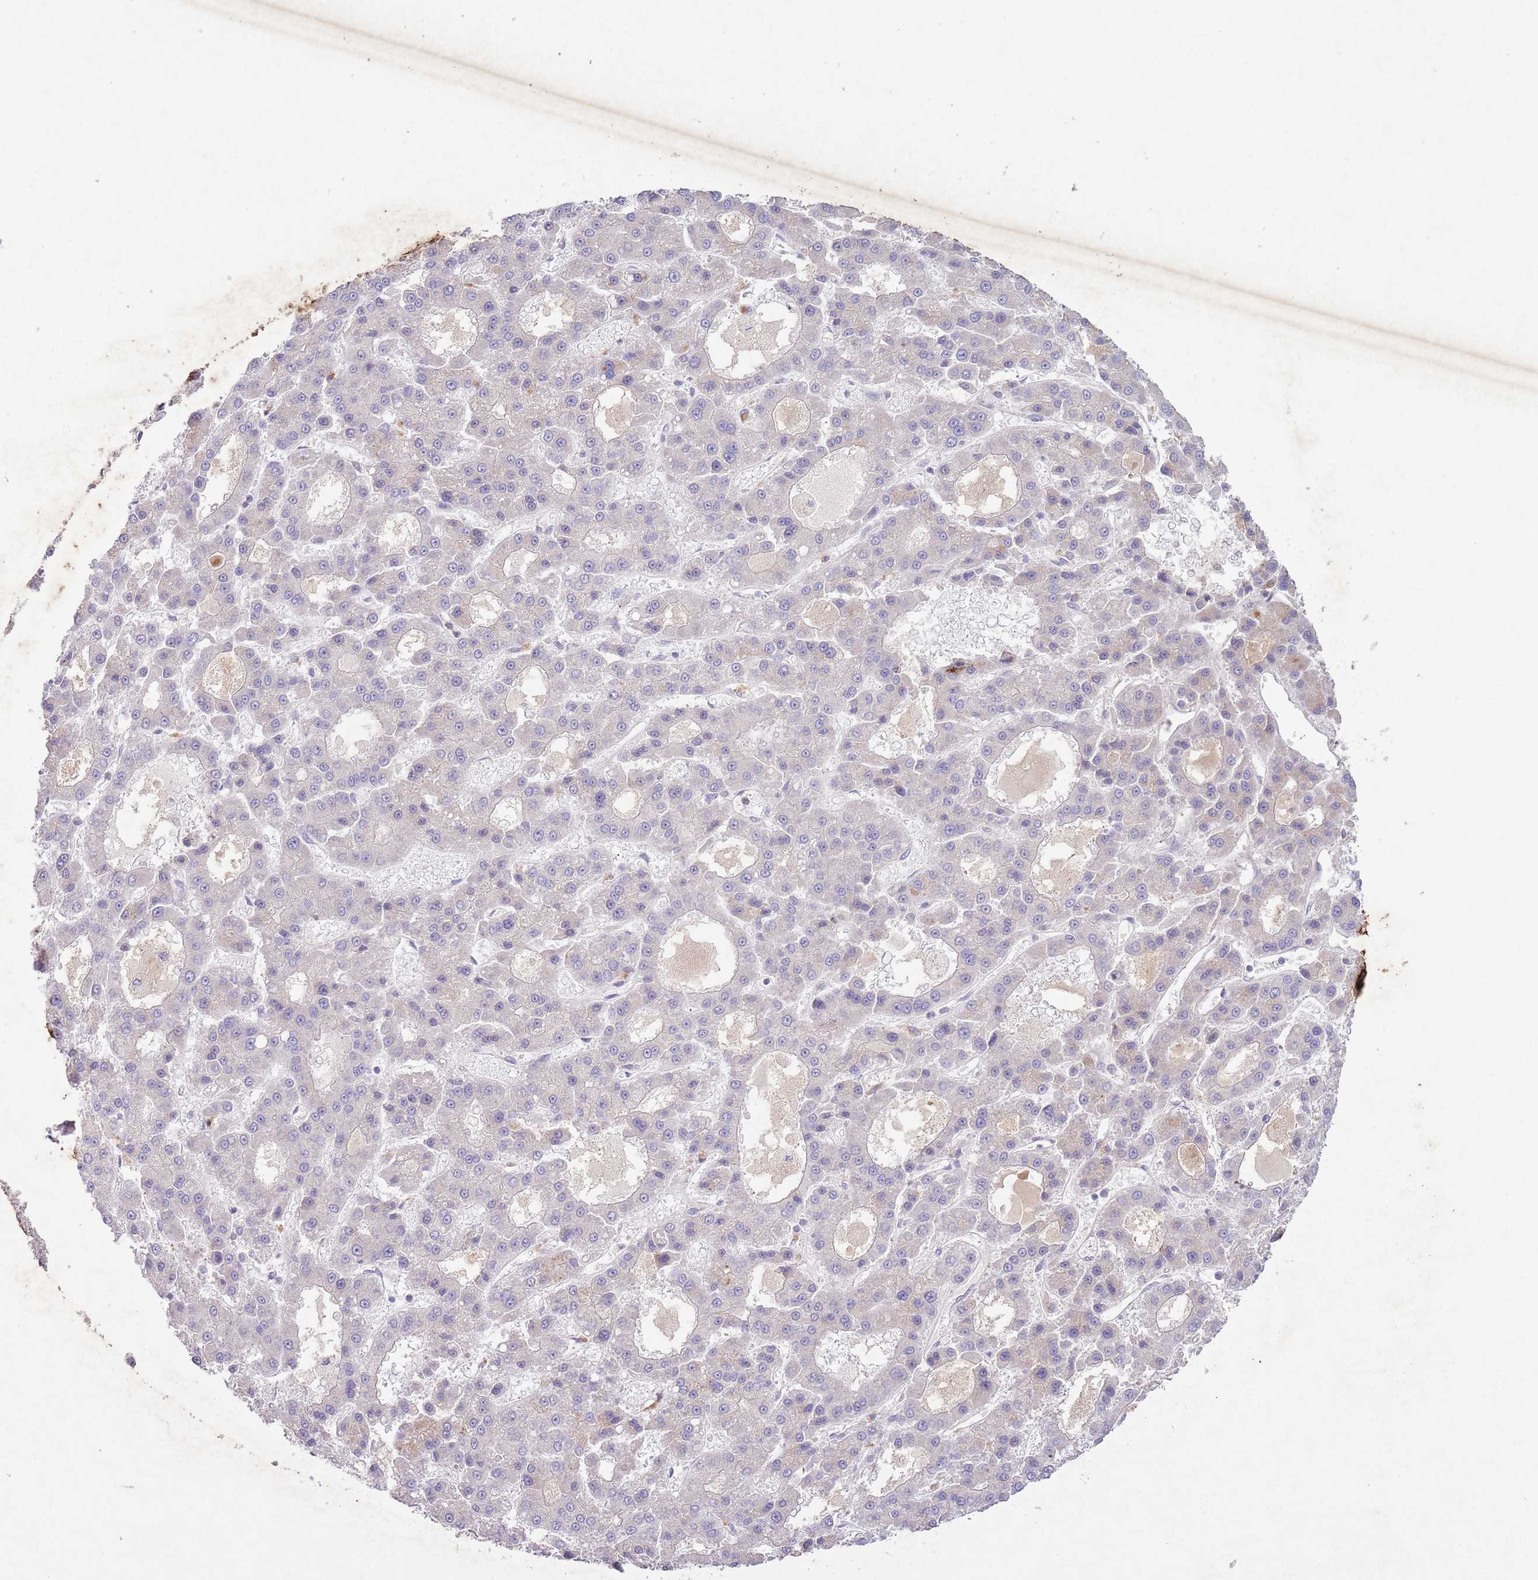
{"staining": {"intensity": "negative", "quantity": "none", "location": "none"}, "tissue": "liver cancer", "cell_type": "Tumor cells", "image_type": "cancer", "snomed": [{"axis": "morphology", "description": "Carcinoma, Hepatocellular, NOS"}, {"axis": "topography", "description": "Liver"}], "caption": "Immunohistochemical staining of human liver hepatocellular carcinoma demonstrates no significant positivity in tumor cells.", "gene": "CCNI", "patient": {"sex": "male", "age": 70}}